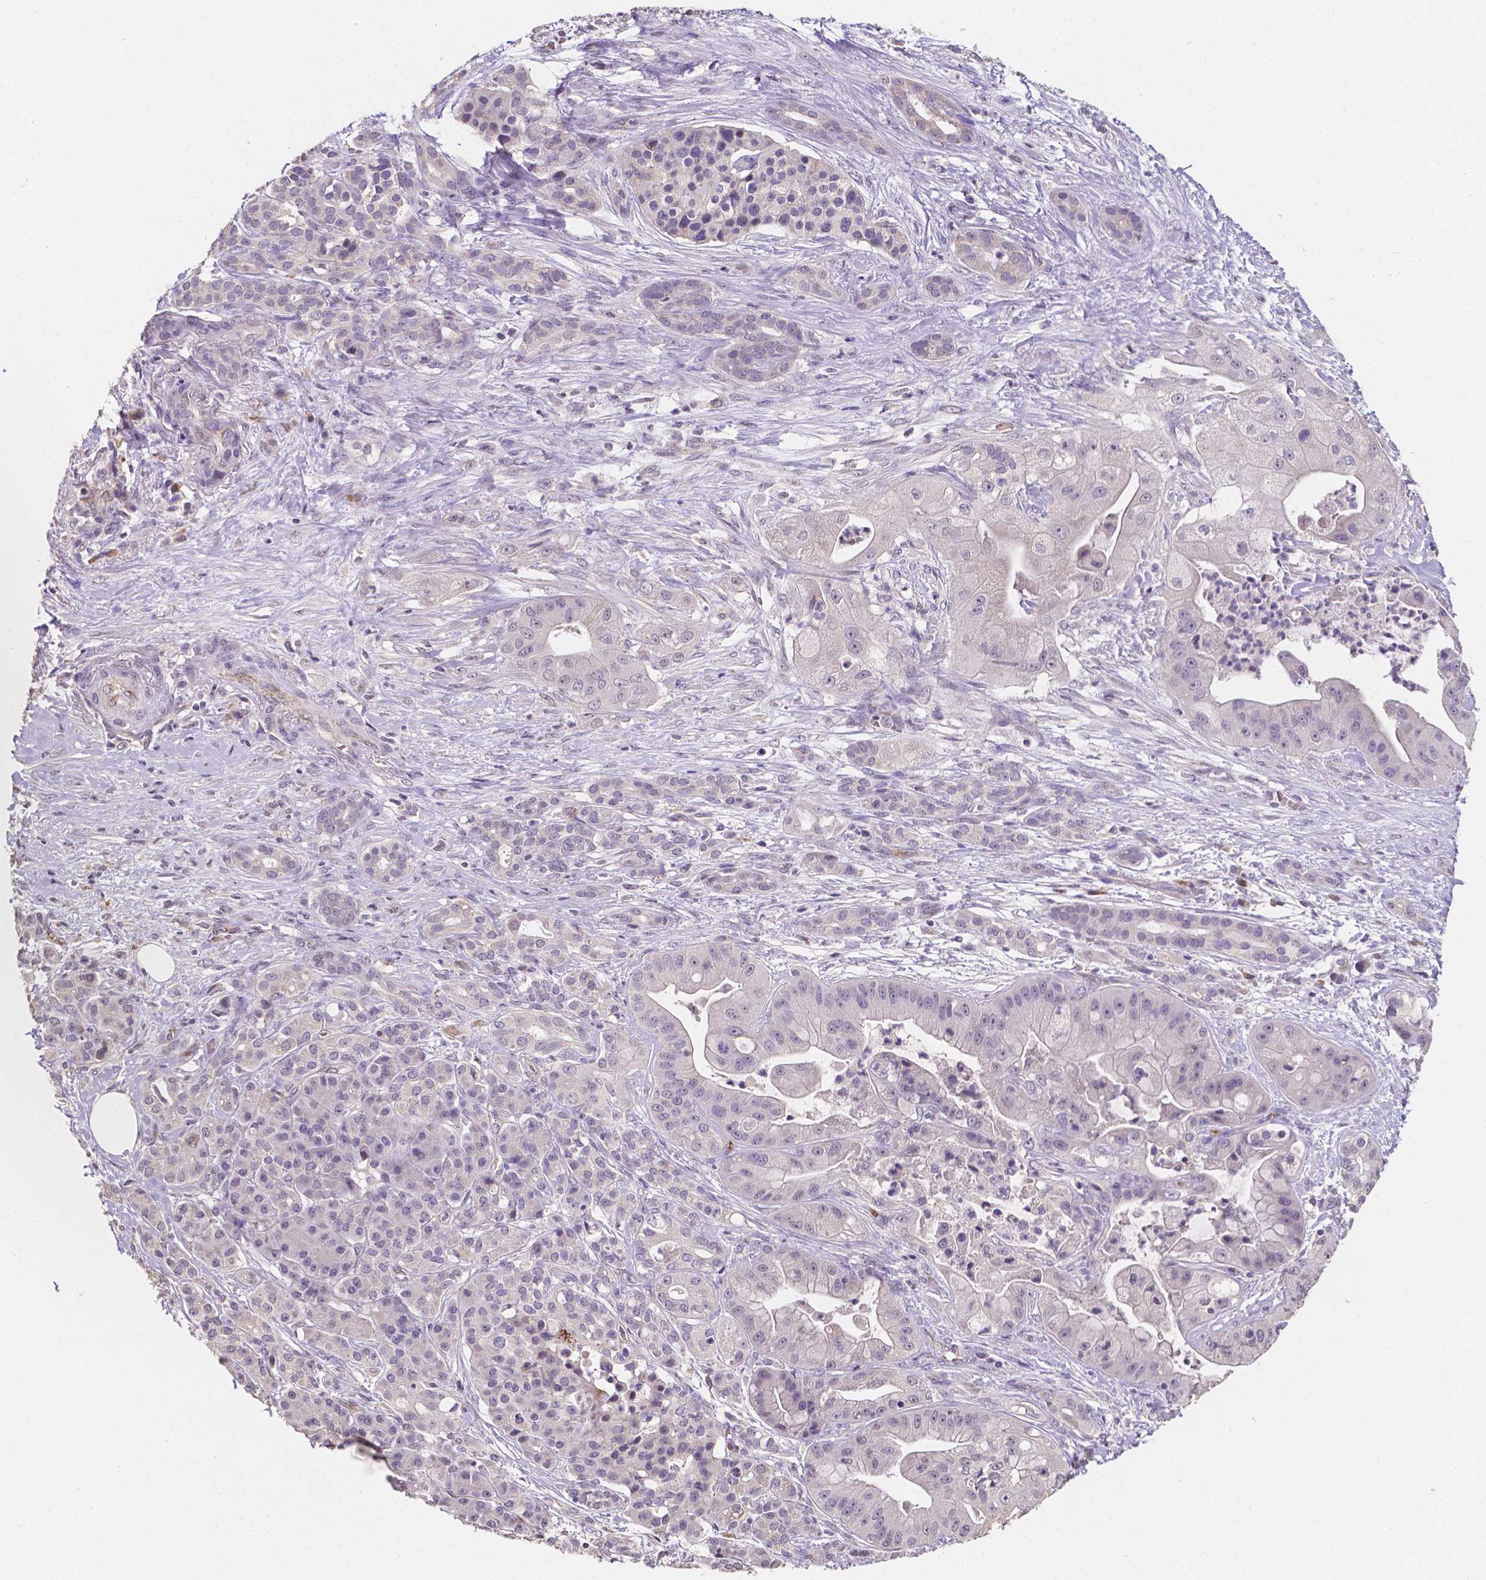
{"staining": {"intensity": "negative", "quantity": "none", "location": "none"}, "tissue": "pancreatic cancer", "cell_type": "Tumor cells", "image_type": "cancer", "snomed": [{"axis": "morphology", "description": "Normal tissue, NOS"}, {"axis": "morphology", "description": "Inflammation, NOS"}, {"axis": "morphology", "description": "Adenocarcinoma, NOS"}, {"axis": "topography", "description": "Pancreas"}], "caption": "Human pancreatic cancer stained for a protein using immunohistochemistry (IHC) displays no expression in tumor cells.", "gene": "ELAVL2", "patient": {"sex": "male", "age": 57}}